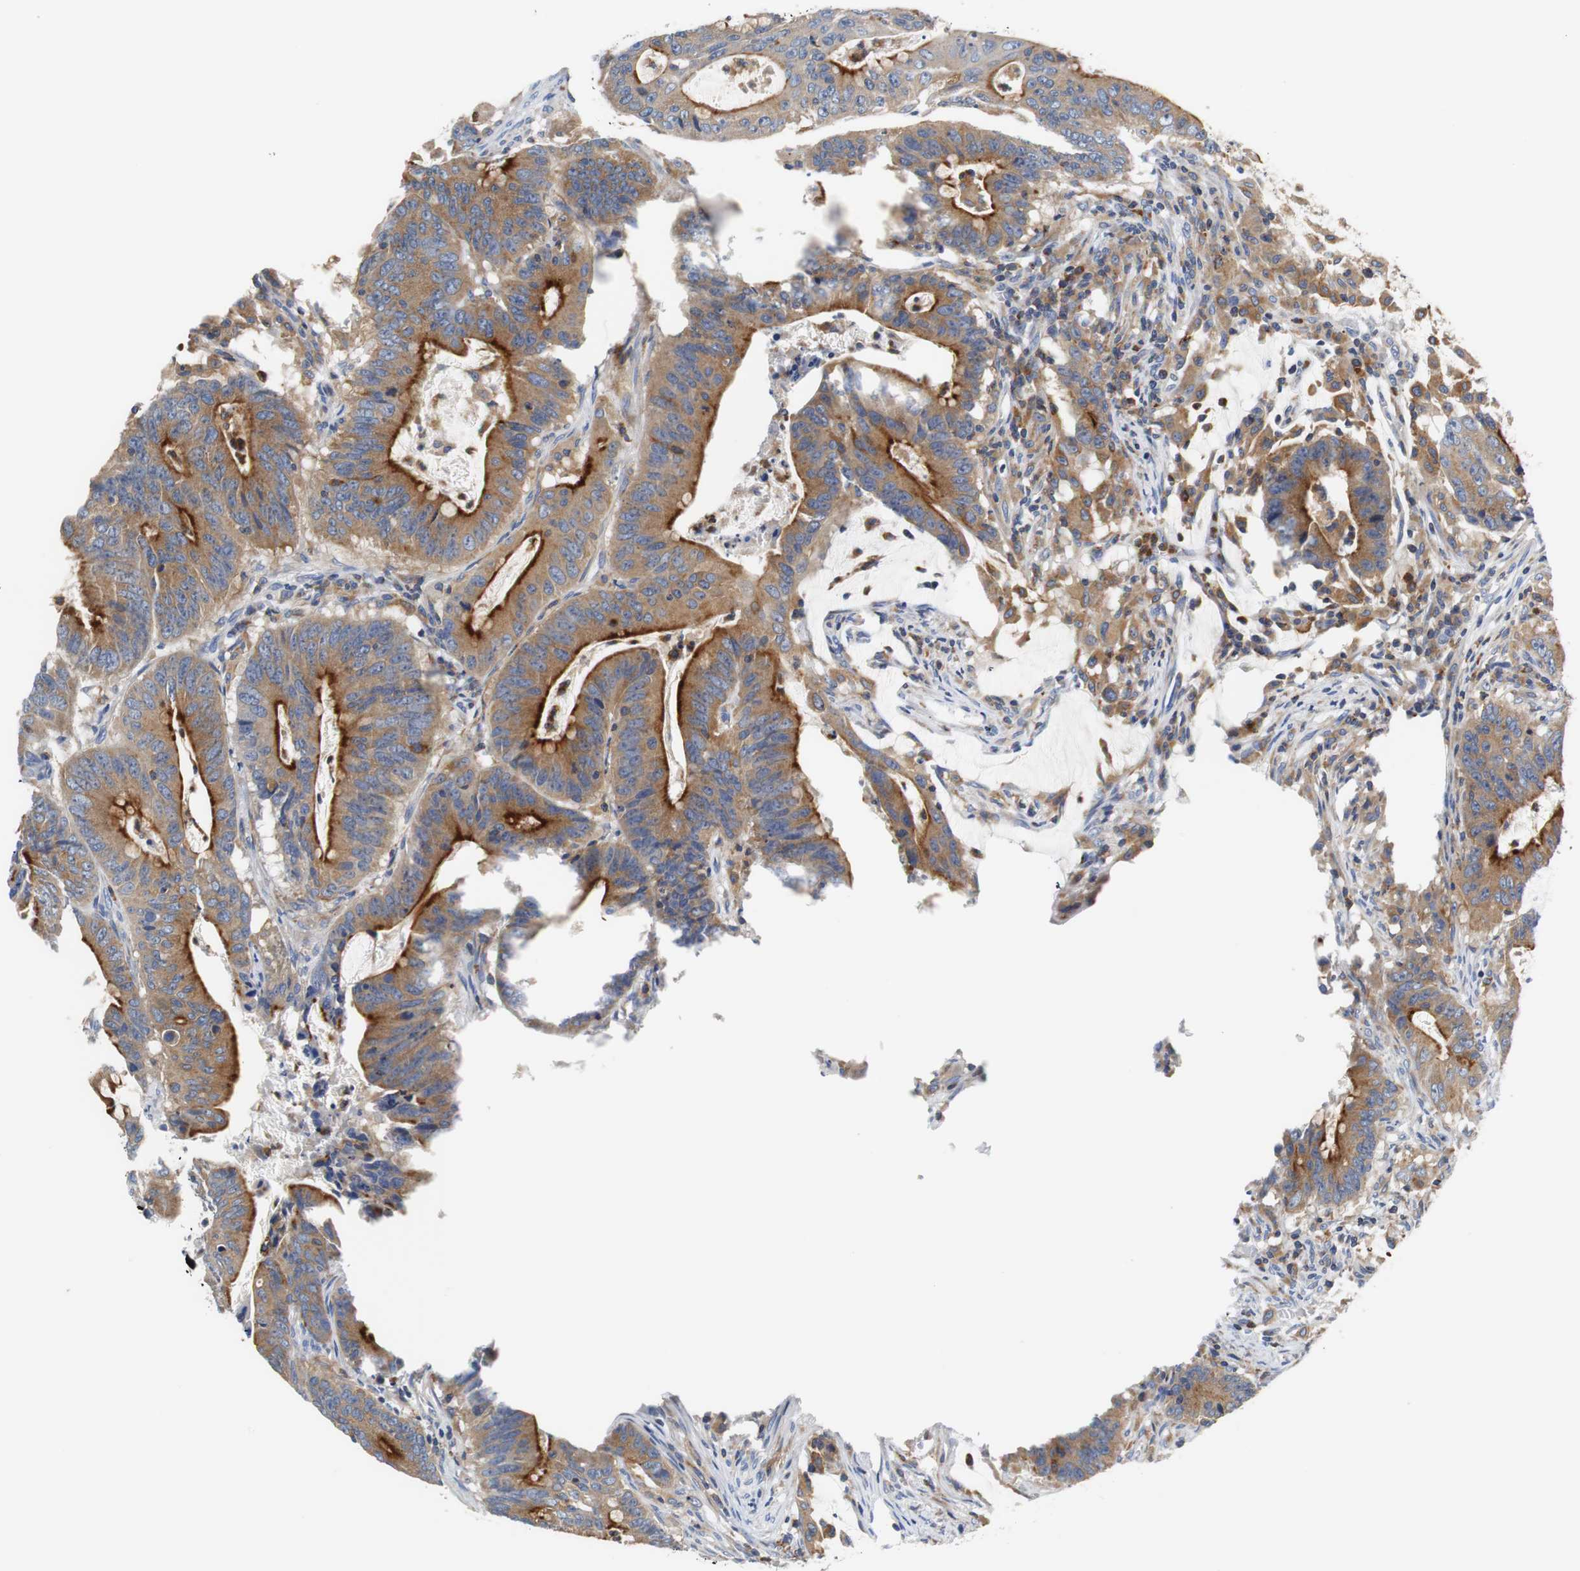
{"staining": {"intensity": "strong", "quantity": ">75%", "location": "cytoplasmic/membranous"}, "tissue": "colorectal cancer", "cell_type": "Tumor cells", "image_type": "cancer", "snomed": [{"axis": "morphology", "description": "Adenocarcinoma, NOS"}, {"axis": "topography", "description": "Colon"}], "caption": "Immunohistochemical staining of human colorectal adenocarcinoma demonstrates strong cytoplasmic/membranous protein positivity in about >75% of tumor cells.", "gene": "VAMP8", "patient": {"sex": "male", "age": 45}}